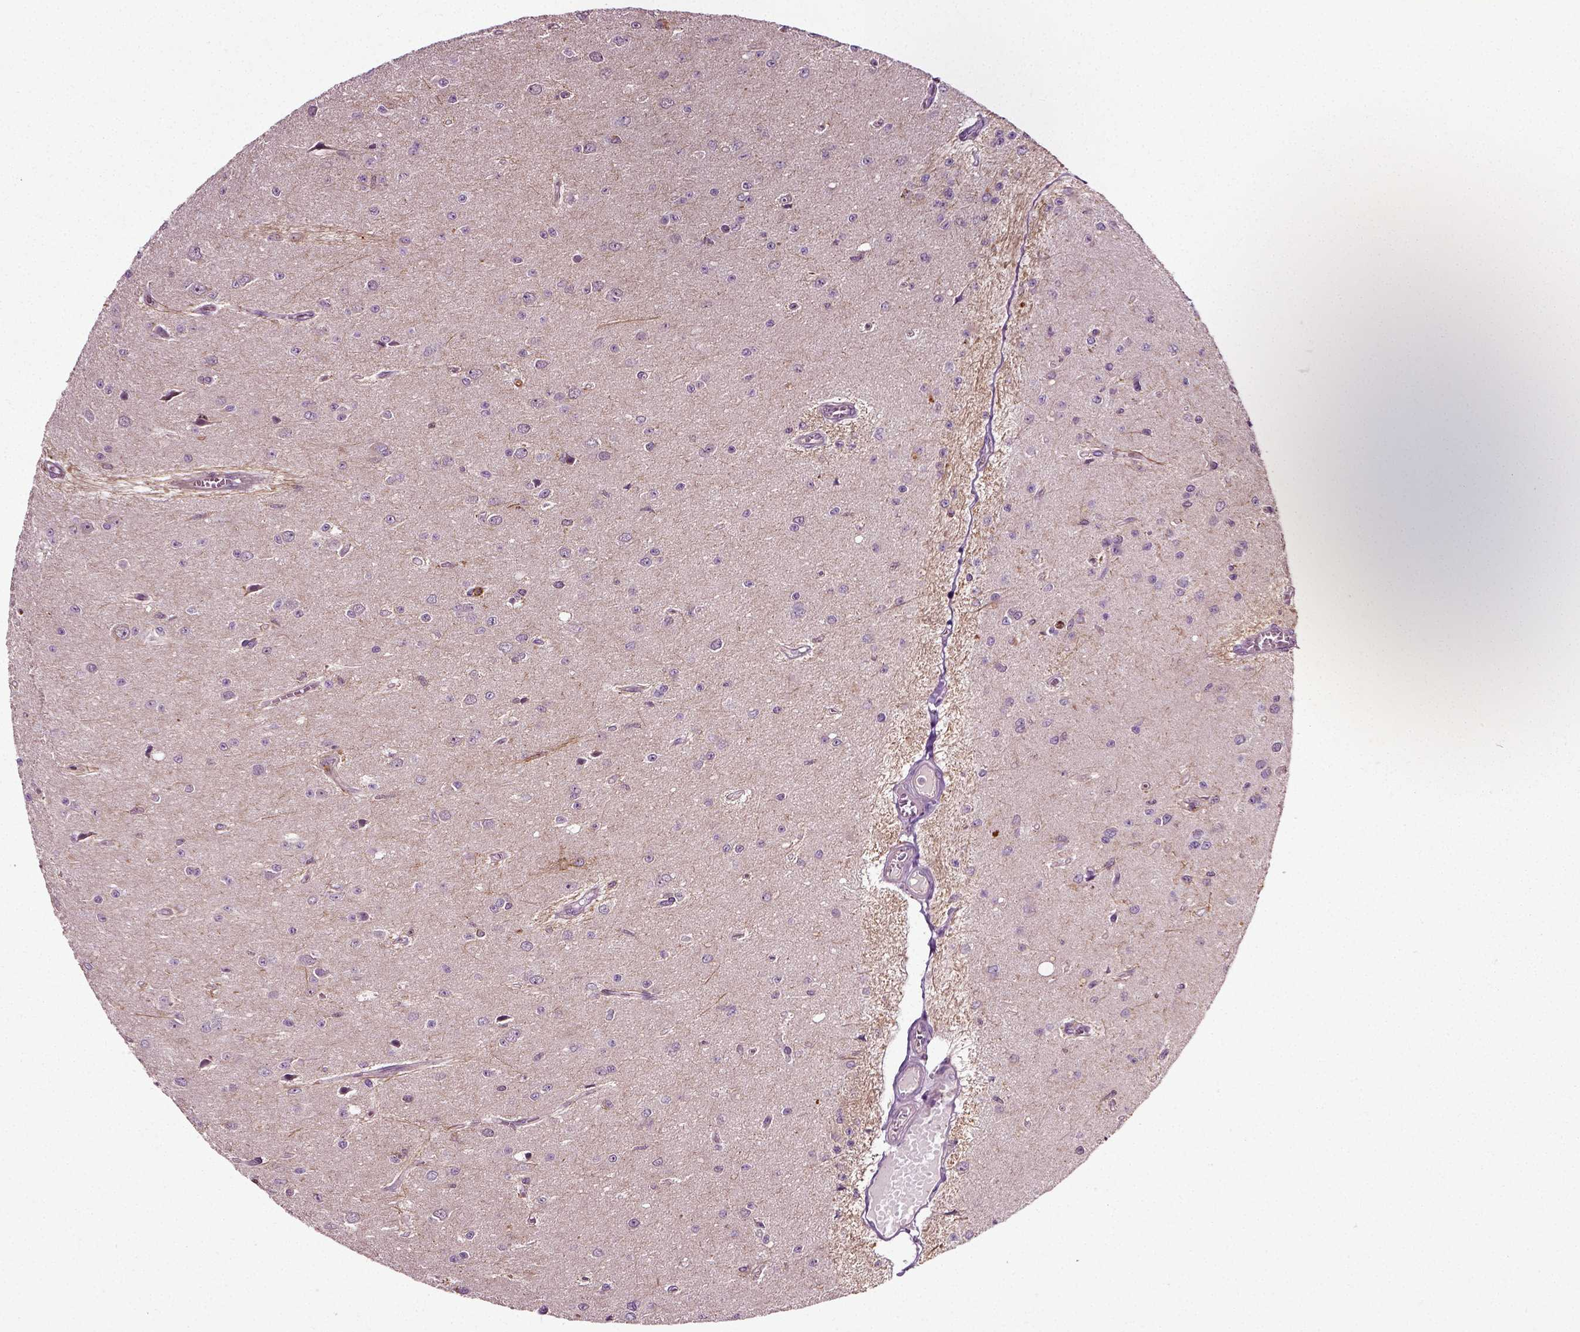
{"staining": {"intensity": "negative", "quantity": "none", "location": "none"}, "tissue": "glioma", "cell_type": "Tumor cells", "image_type": "cancer", "snomed": [{"axis": "morphology", "description": "Glioma, malignant, Low grade"}, {"axis": "topography", "description": "Brain"}], "caption": "High power microscopy histopathology image of an IHC photomicrograph of glioma, revealing no significant expression in tumor cells. (DAB immunohistochemistry with hematoxylin counter stain).", "gene": "RHOF", "patient": {"sex": "female", "age": 45}}